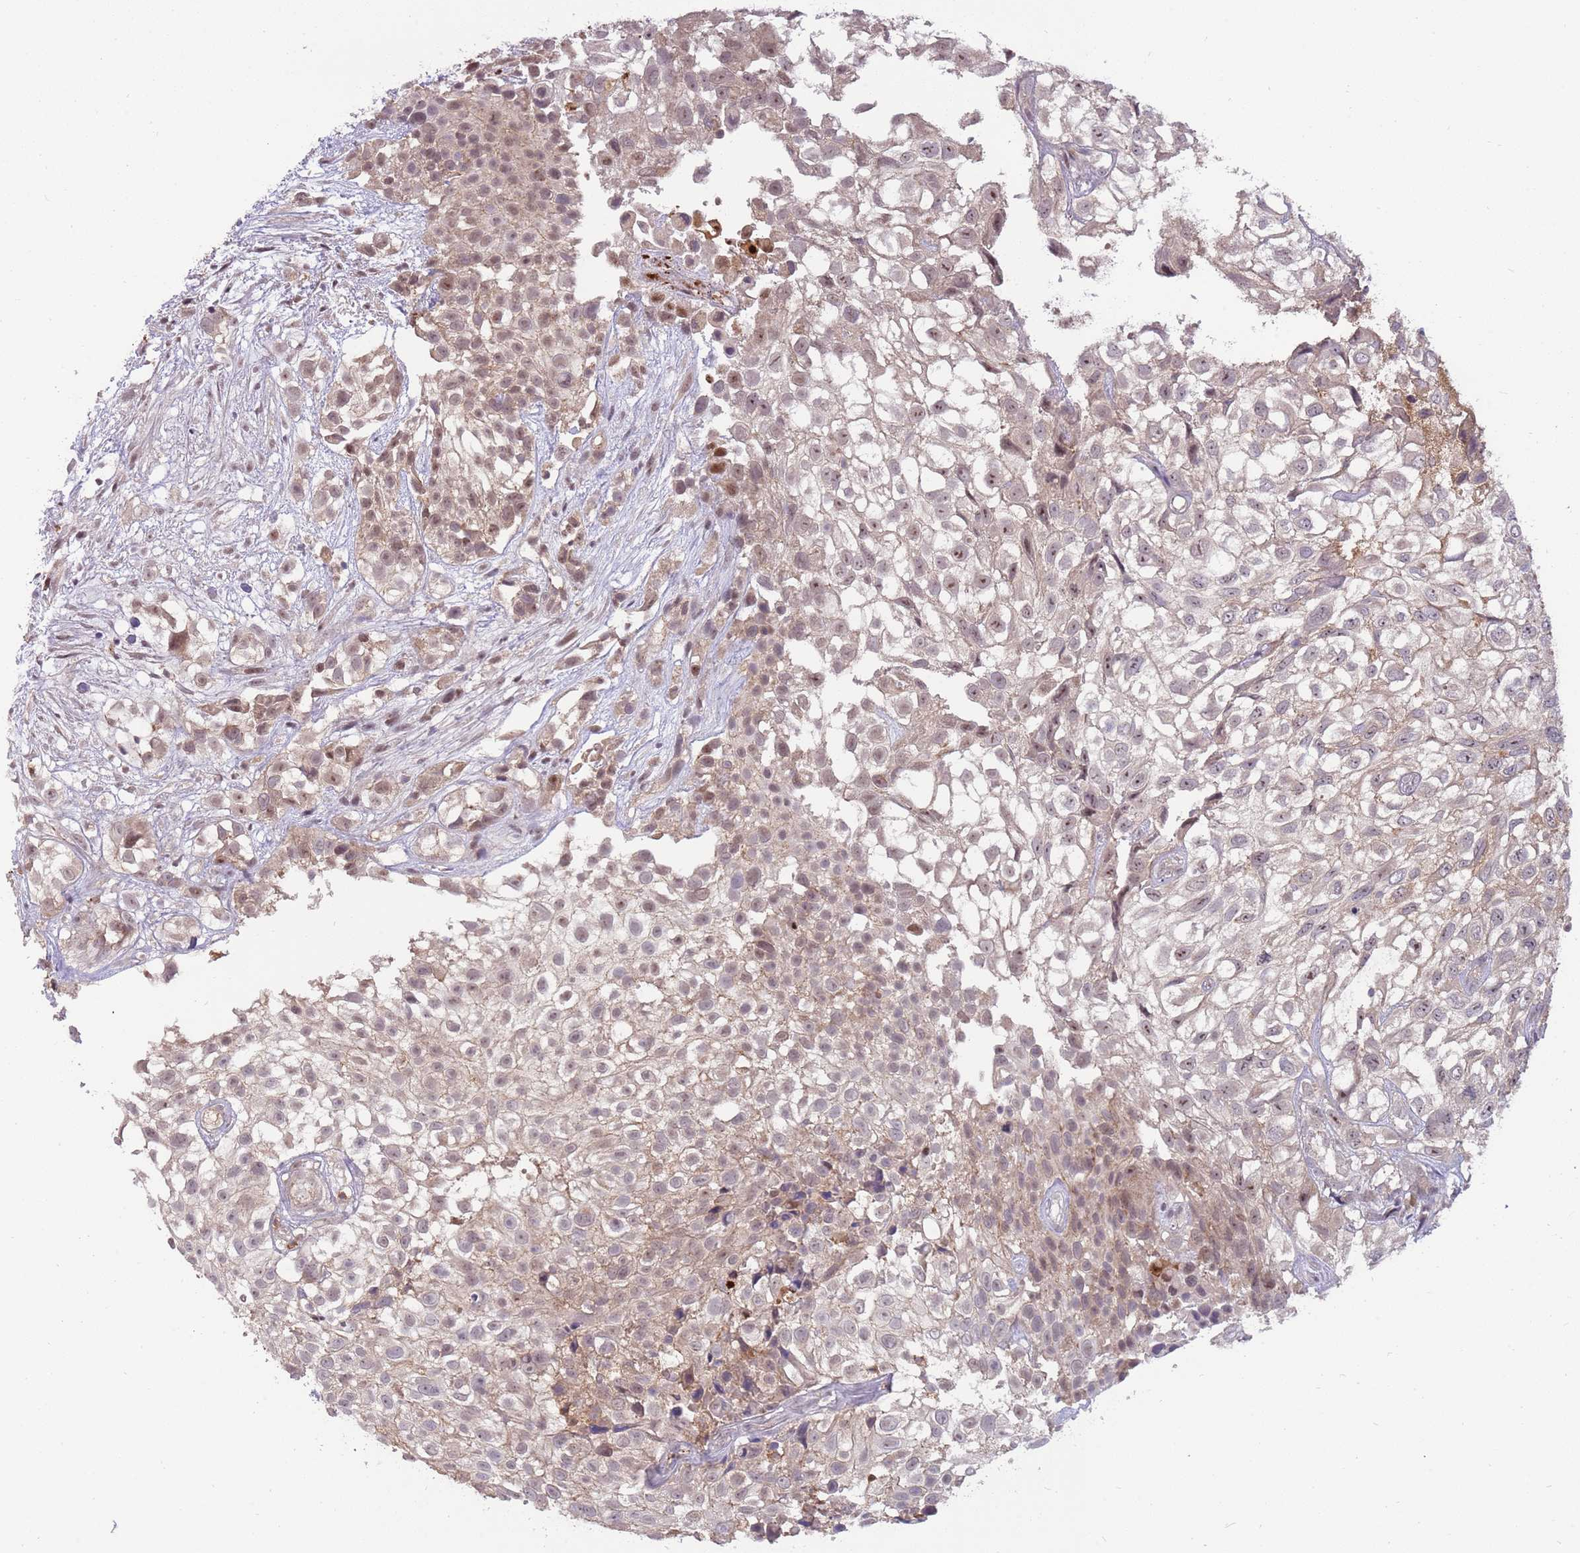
{"staining": {"intensity": "moderate", "quantity": "25%-75%", "location": "nuclear"}, "tissue": "urothelial cancer", "cell_type": "Tumor cells", "image_type": "cancer", "snomed": [{"axis": "morphology", "description": "Urothelial carcinoma, High grade"}, {"axis": "topography", "description": "Urinary bladder"}], "caption": "Protein staining of urothelial cancer tissue demonstrates moderate nuclear staining in approximately 25%-75% of tumor cells.", "gene": "NBPF6", "patient": {"sex": "male", "age": 56}}